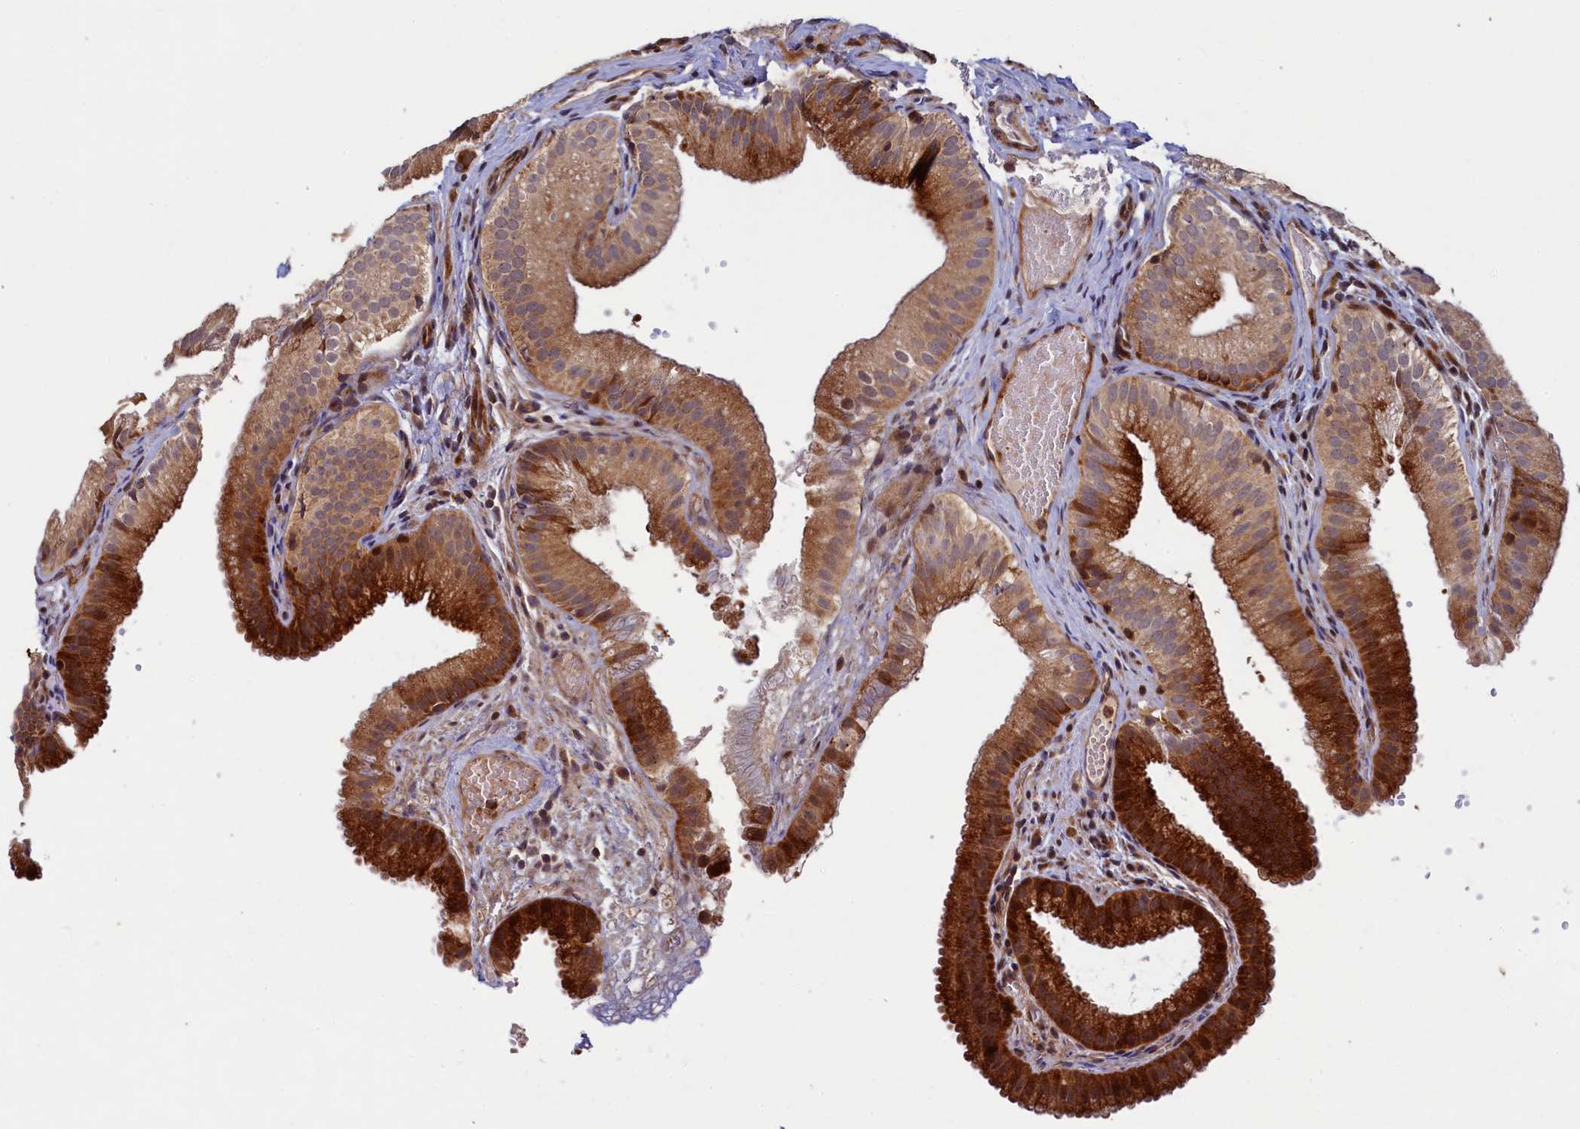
{"staining": {"intensity": "strong", "quantity": ">75%", "location": "cytoplasmic/membranous"}, "tissue": "gallbladder", "cell_type": "Glandular cells", "image_type": "normal", "snomed": [{"axis": "morphology", "description": "Normal tissue, NOS"}, {"axis": "topography", "description": "Gallbladder"}], "caption": "Normal gallbladder reveals strong cytoplasmic/membranous expression in approximately >75% of glandular cells, visualized by immunohistochemistry. The staining was performed using DAB (3,3'-diaminobenzidine) to visualize the protein expression in brown, while the nuclei were stained in blue with hematoxylin (Magnification: 20x).", "gene": "PIK3C3", "patient": {"sex": "female", "age": 30}}